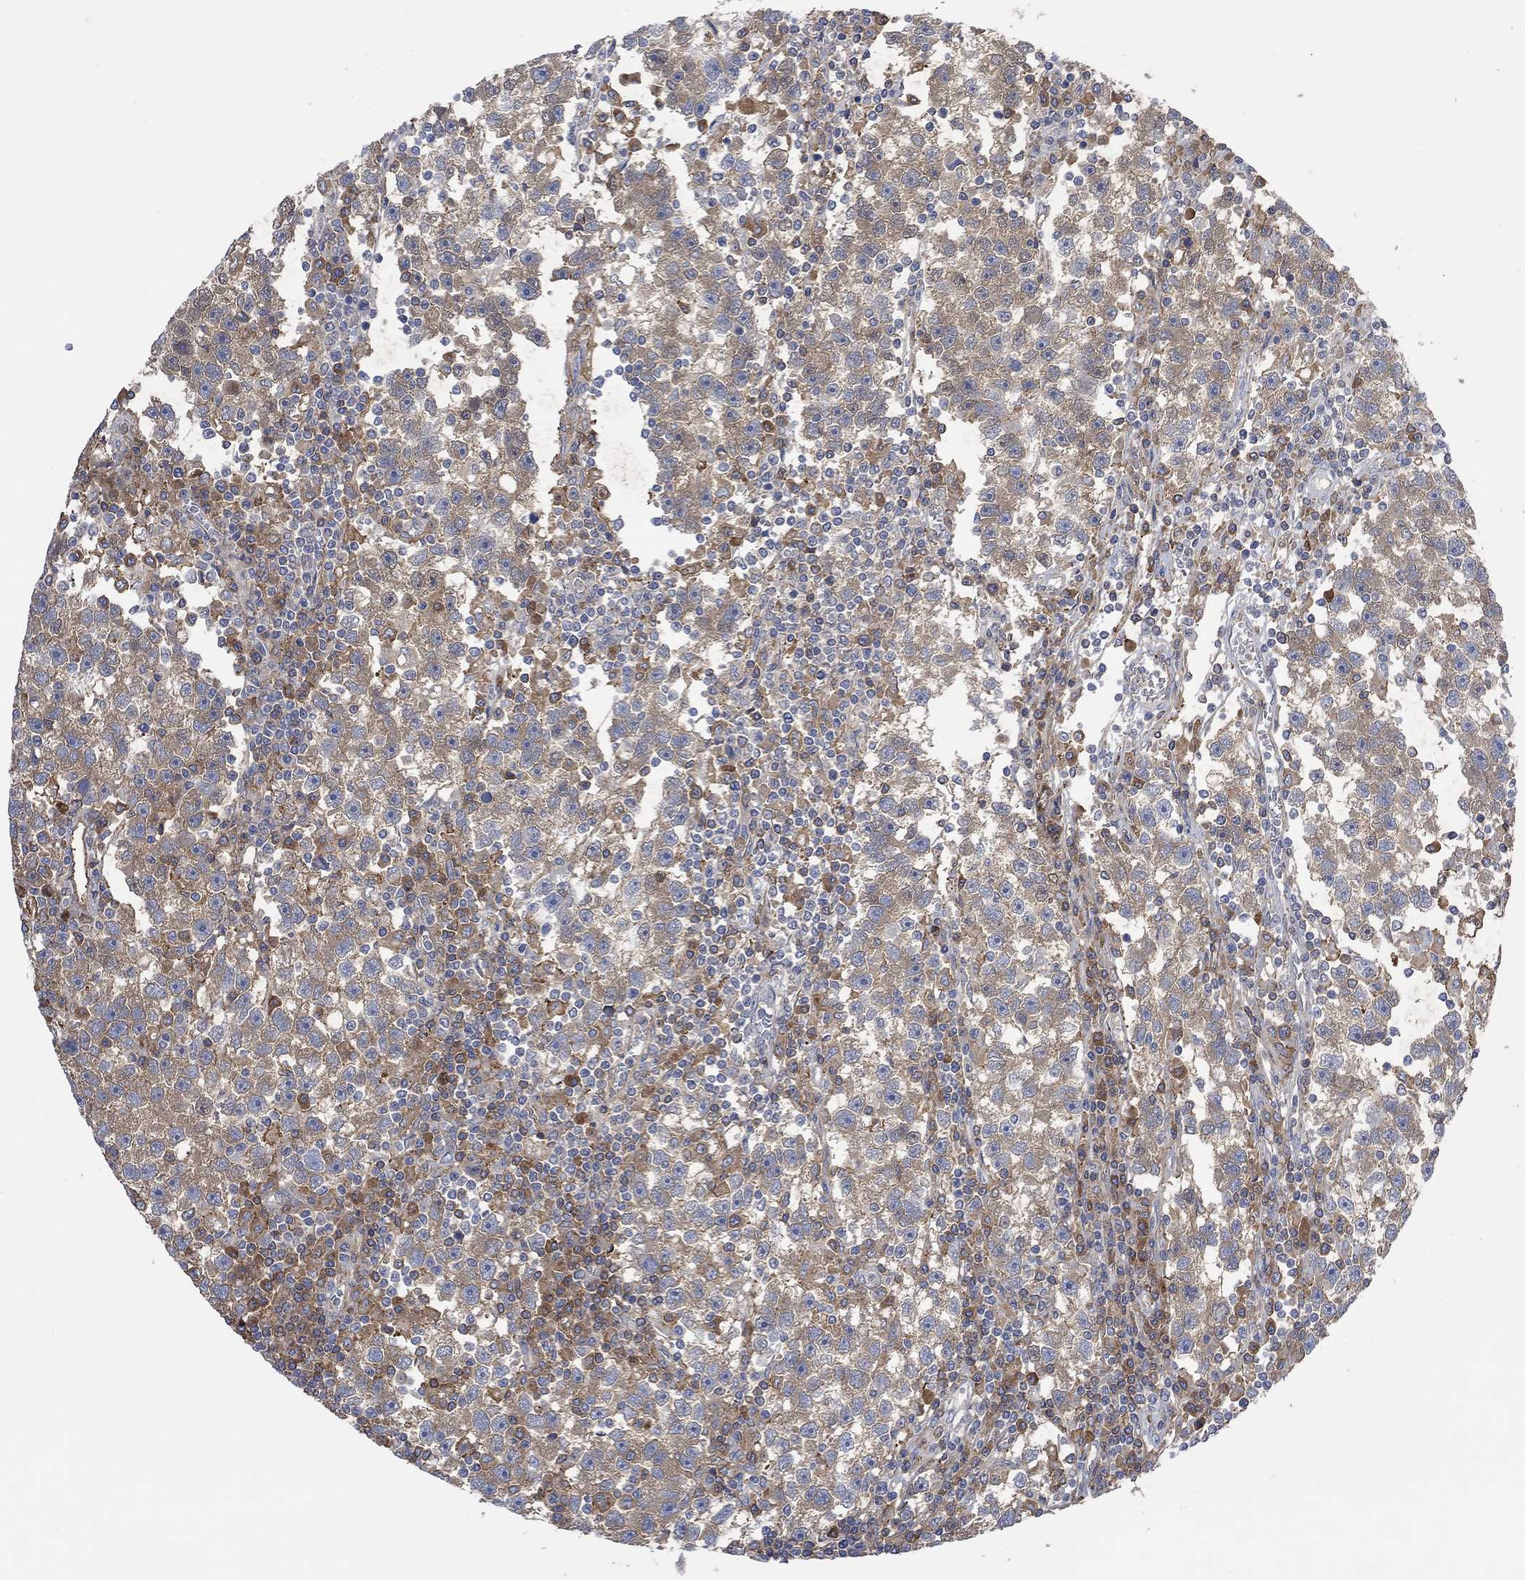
{"staining": {"intensity": "negative", "quantity": "none", "location": "none"}, "tissue": "testis cancer", "cell_type": "Tumor cells", "image_type": "cancer", "snomed": [{"axis": "morphology", "description": "Seminoma, NOS"}, {"axis": "topography", "description": "Testis"}], "caption": "Seminoma (testis) was stained to show a protein in brown. There is no significant staining in tumor cells.", "gene": "MSTN", "patient": {"sex": "male", "age": 47}}